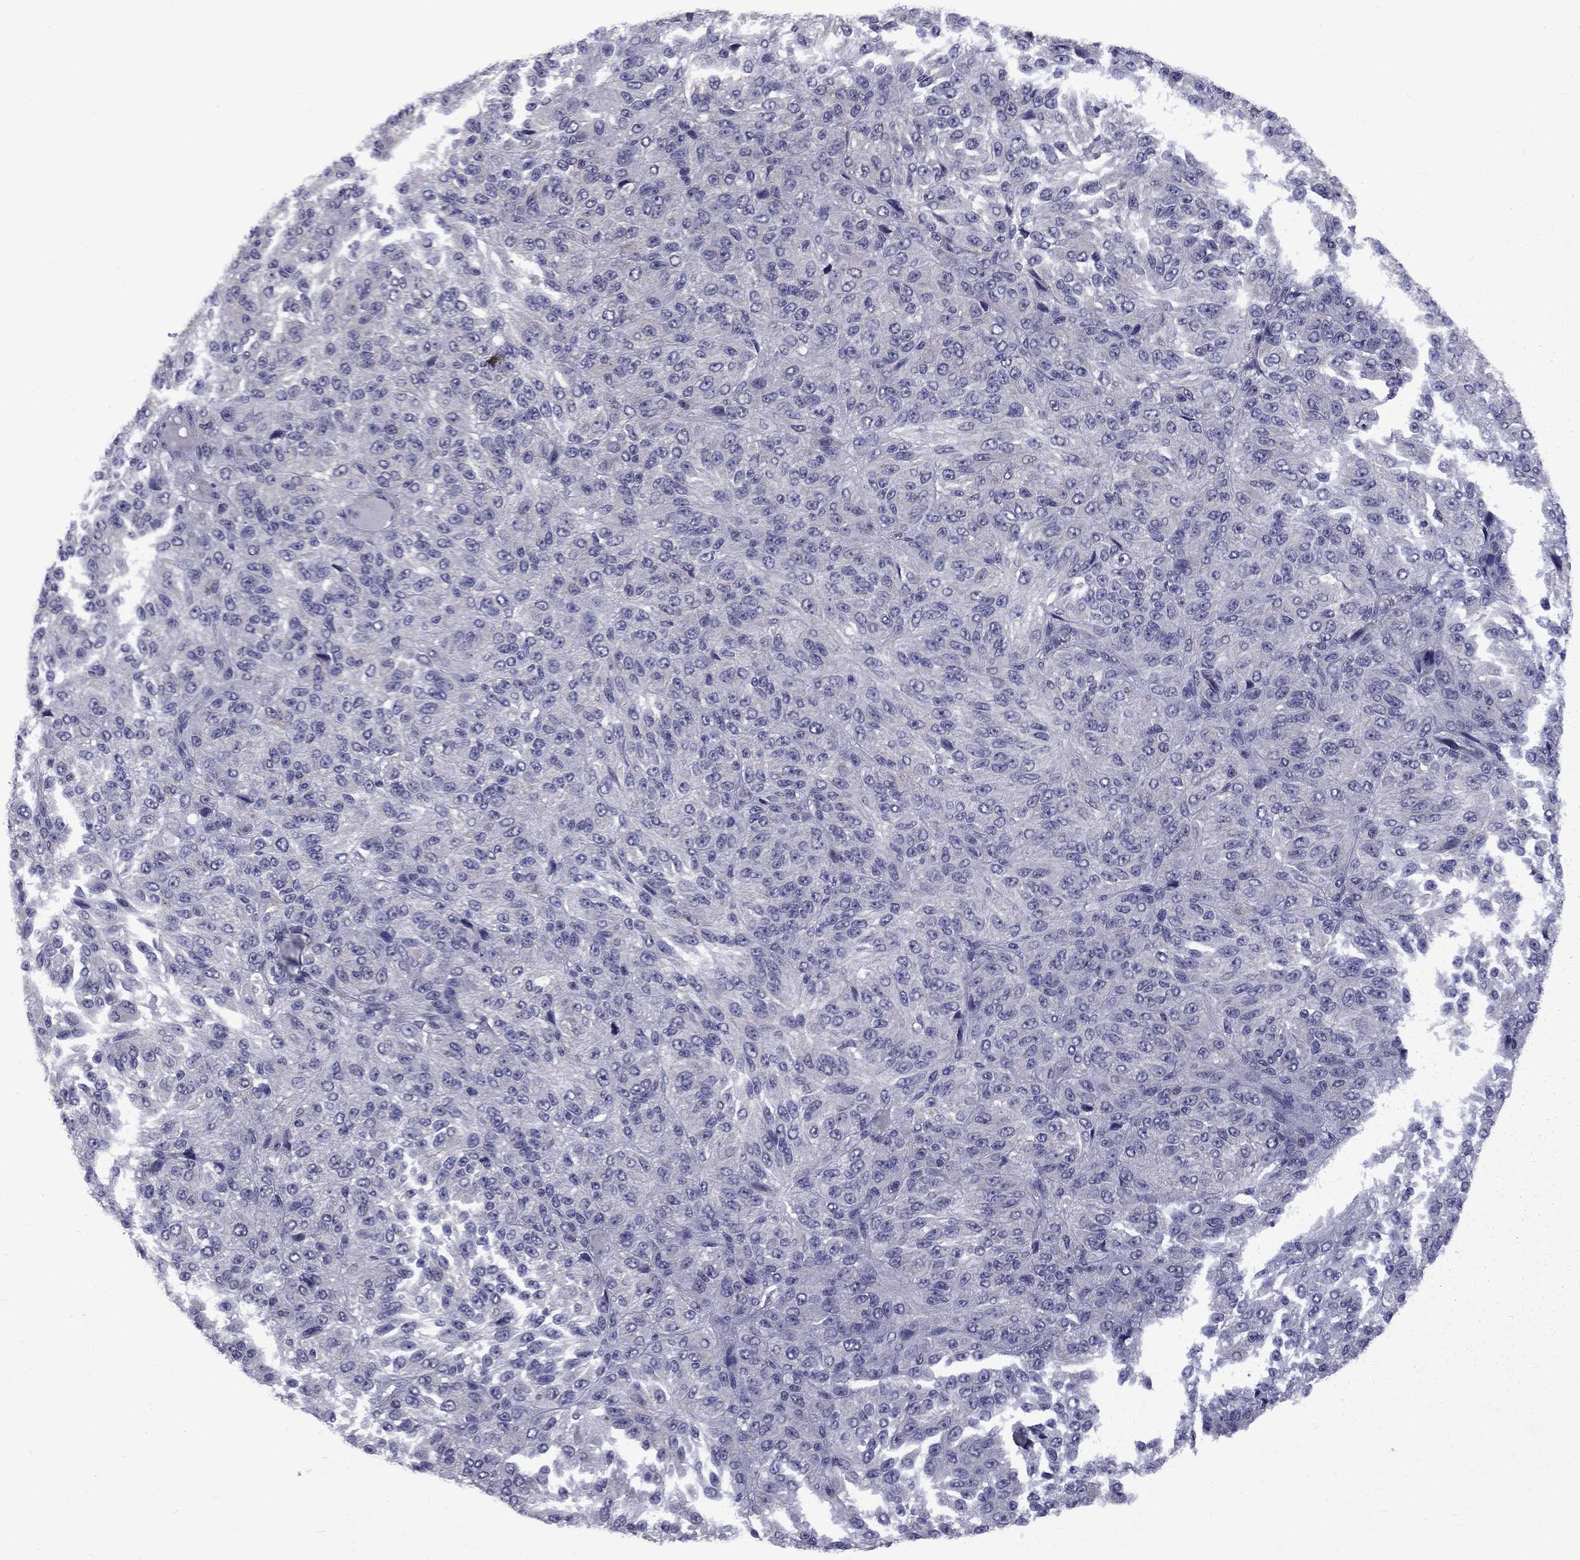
{"staining": {"intensity": "negative", "quantity": "none", "location": "none"}, "tissue": "melanoma", "cell_type": "Tumor cells", "image_type": "cancer", "snomed": [{"axis": "morphology", "description": "Malignant melanoma, Metastatic site"}, {"axis": "topography", "description": "Brain"}], "caption": "The photomicrograph exhibits no staining of tumor cells in melanoma. Nuclei are stained in blue.", "gene": "SNTA1", "patient": {"sex": "female", "age": 56}}